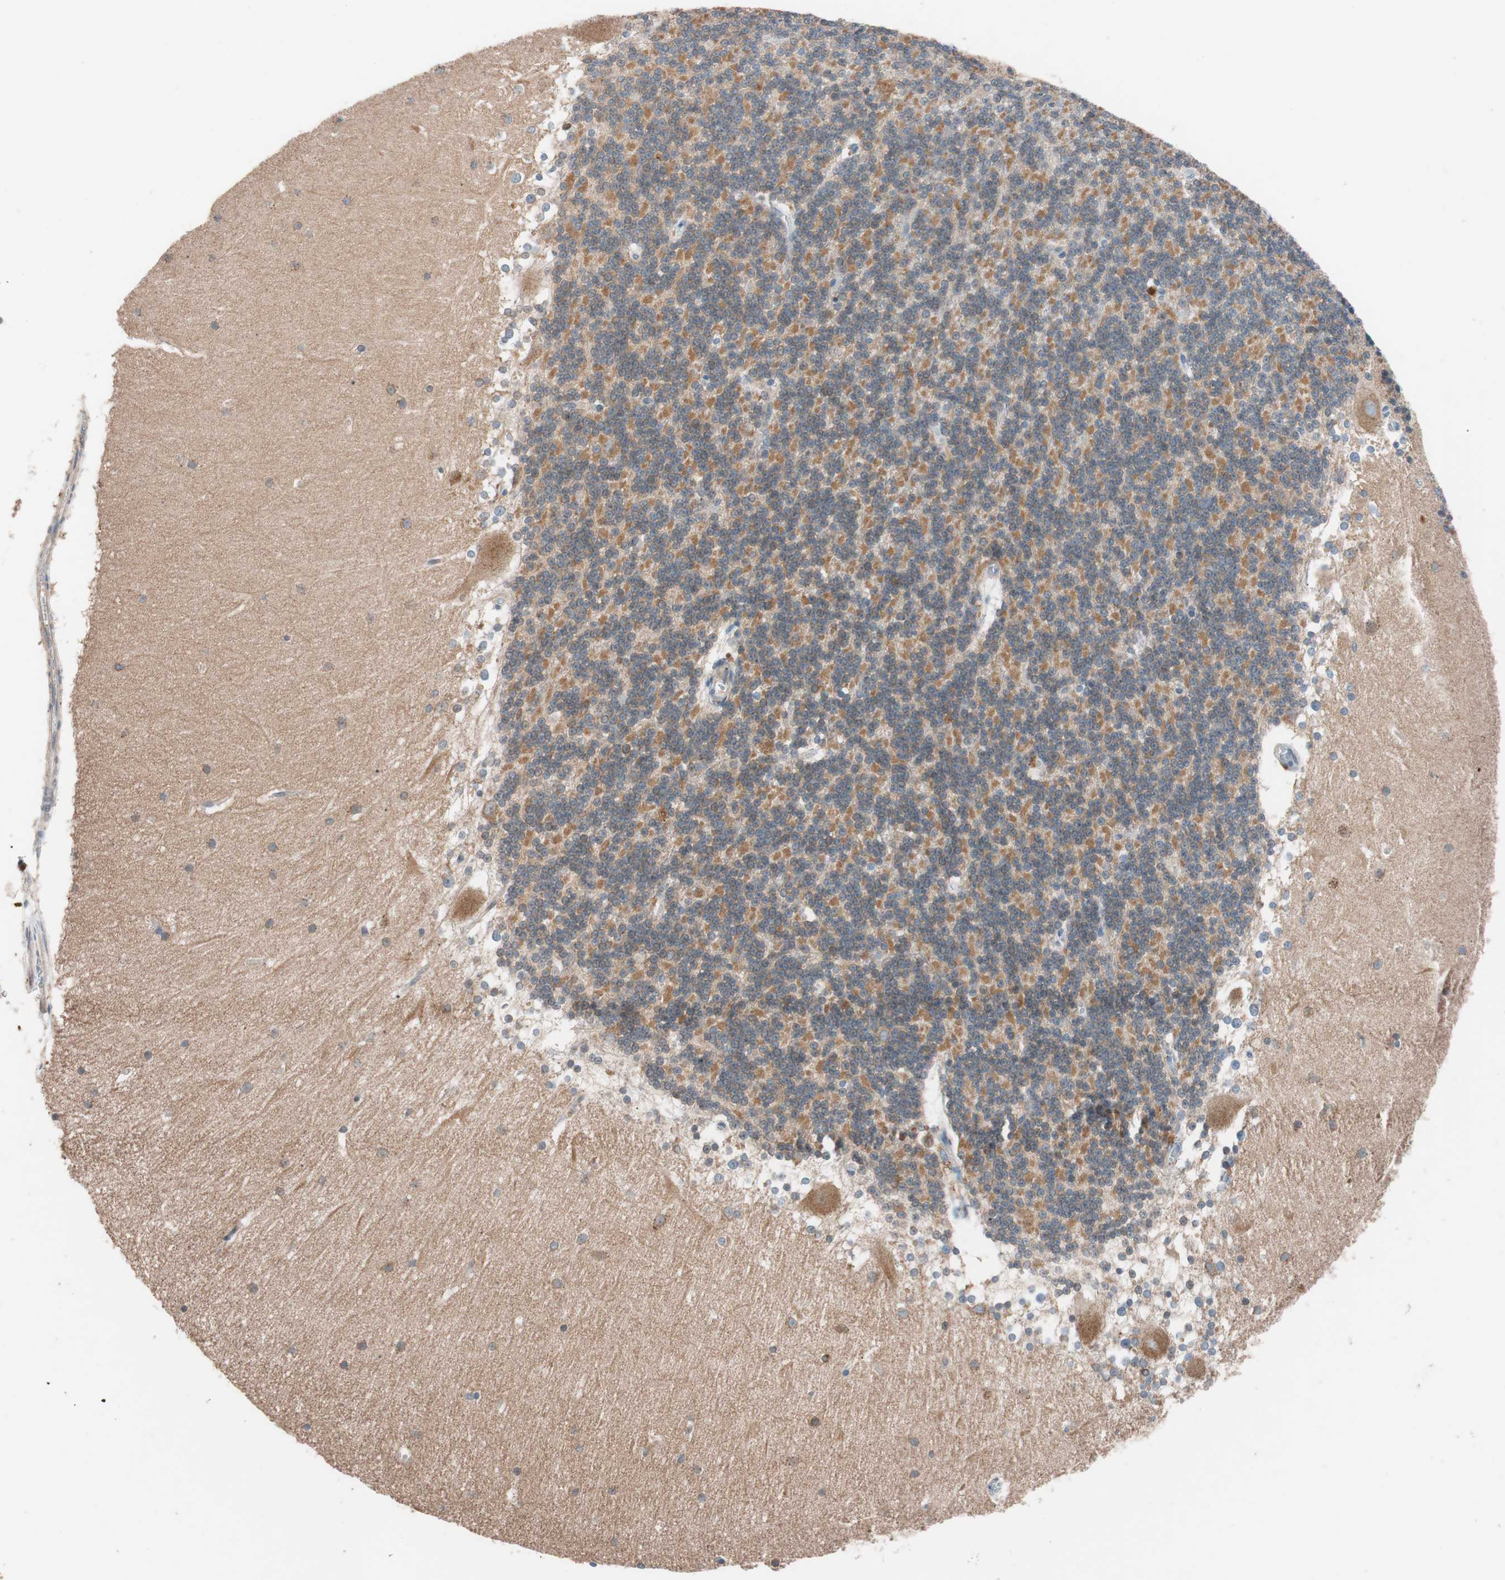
{"staining": {"intensity": "moderate", "quantity": ">75%", "location": "cytoplasmic/membranous"}, "tissue": "cerebellum", "cell_type": "Cells in granular layer", "image_type": "normal", "snomed": [{"axis": "morphology", "description": "Normal tissue, NOS"}, {"axis": "topography", "description": "Cerebellum"}], "caption": "Protein staining shows moderate cytoplasmic/membranous expression in about >75% of cells in granular layer in unremarkable cerebellum.", "gene": "FAAH", "patient": {"sex": "female", "age": 19}}